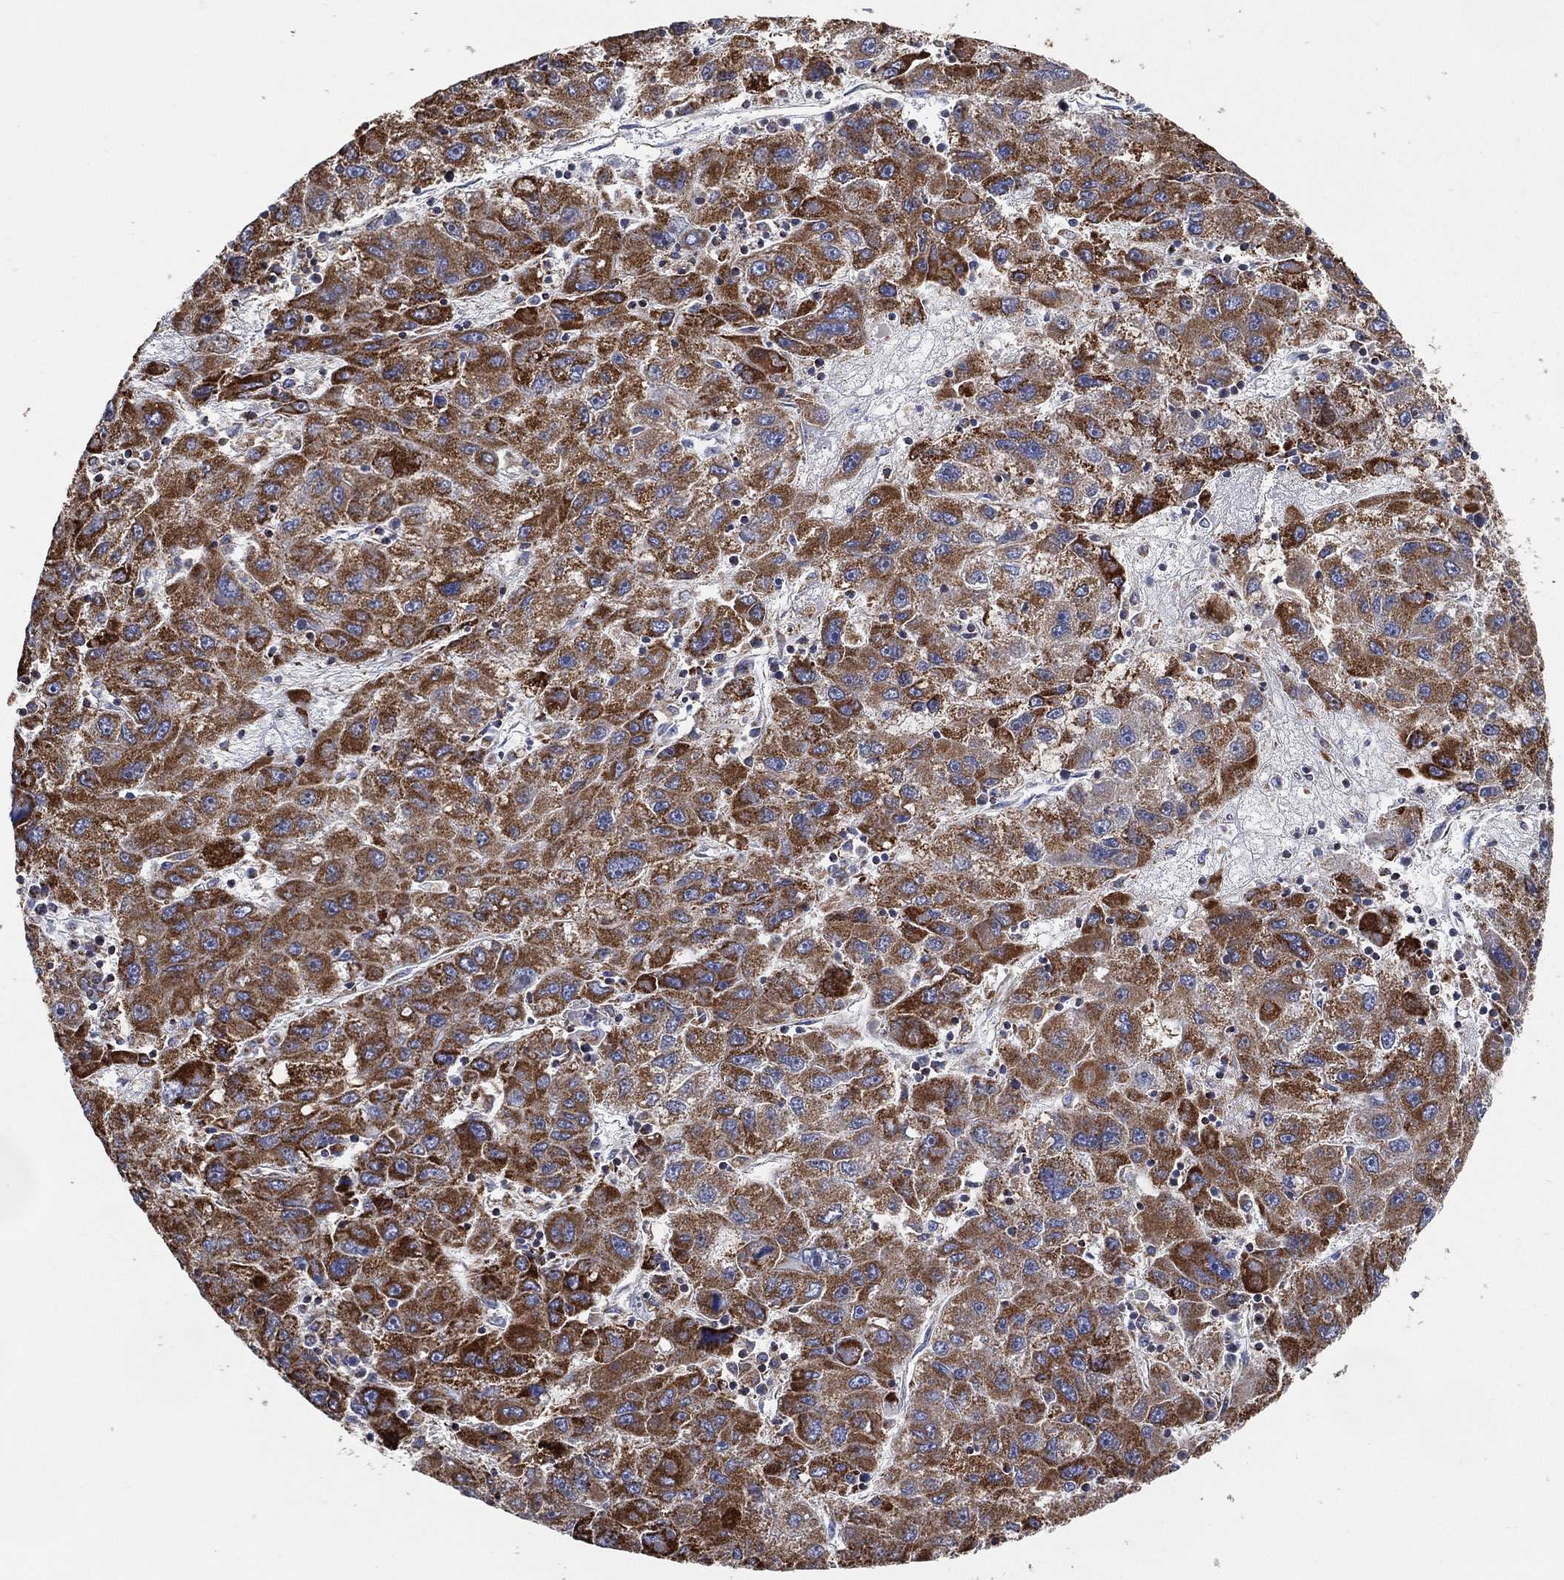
{"staining": {"intensity": "strong", "quantity": ">75%", "location": "cytoplasmic/membranous"}, "tissue": "liver cancer", "cell_type": "Tumor cells", "image_type": "cancer", "snomed": [{"axis": "morphology", "description": "Carcinoma, Hepatocellular, NOS"}, {"axis": "topography", "description": "Liver"}], "caption": "Strong cytoplasmic/membranous protein staining is appreciated in approximately >75% of tumor cells in hepatocellular carcinoma (liver).", "gene": "GCAT", "patient": {"sex": "male", "age": 75}}